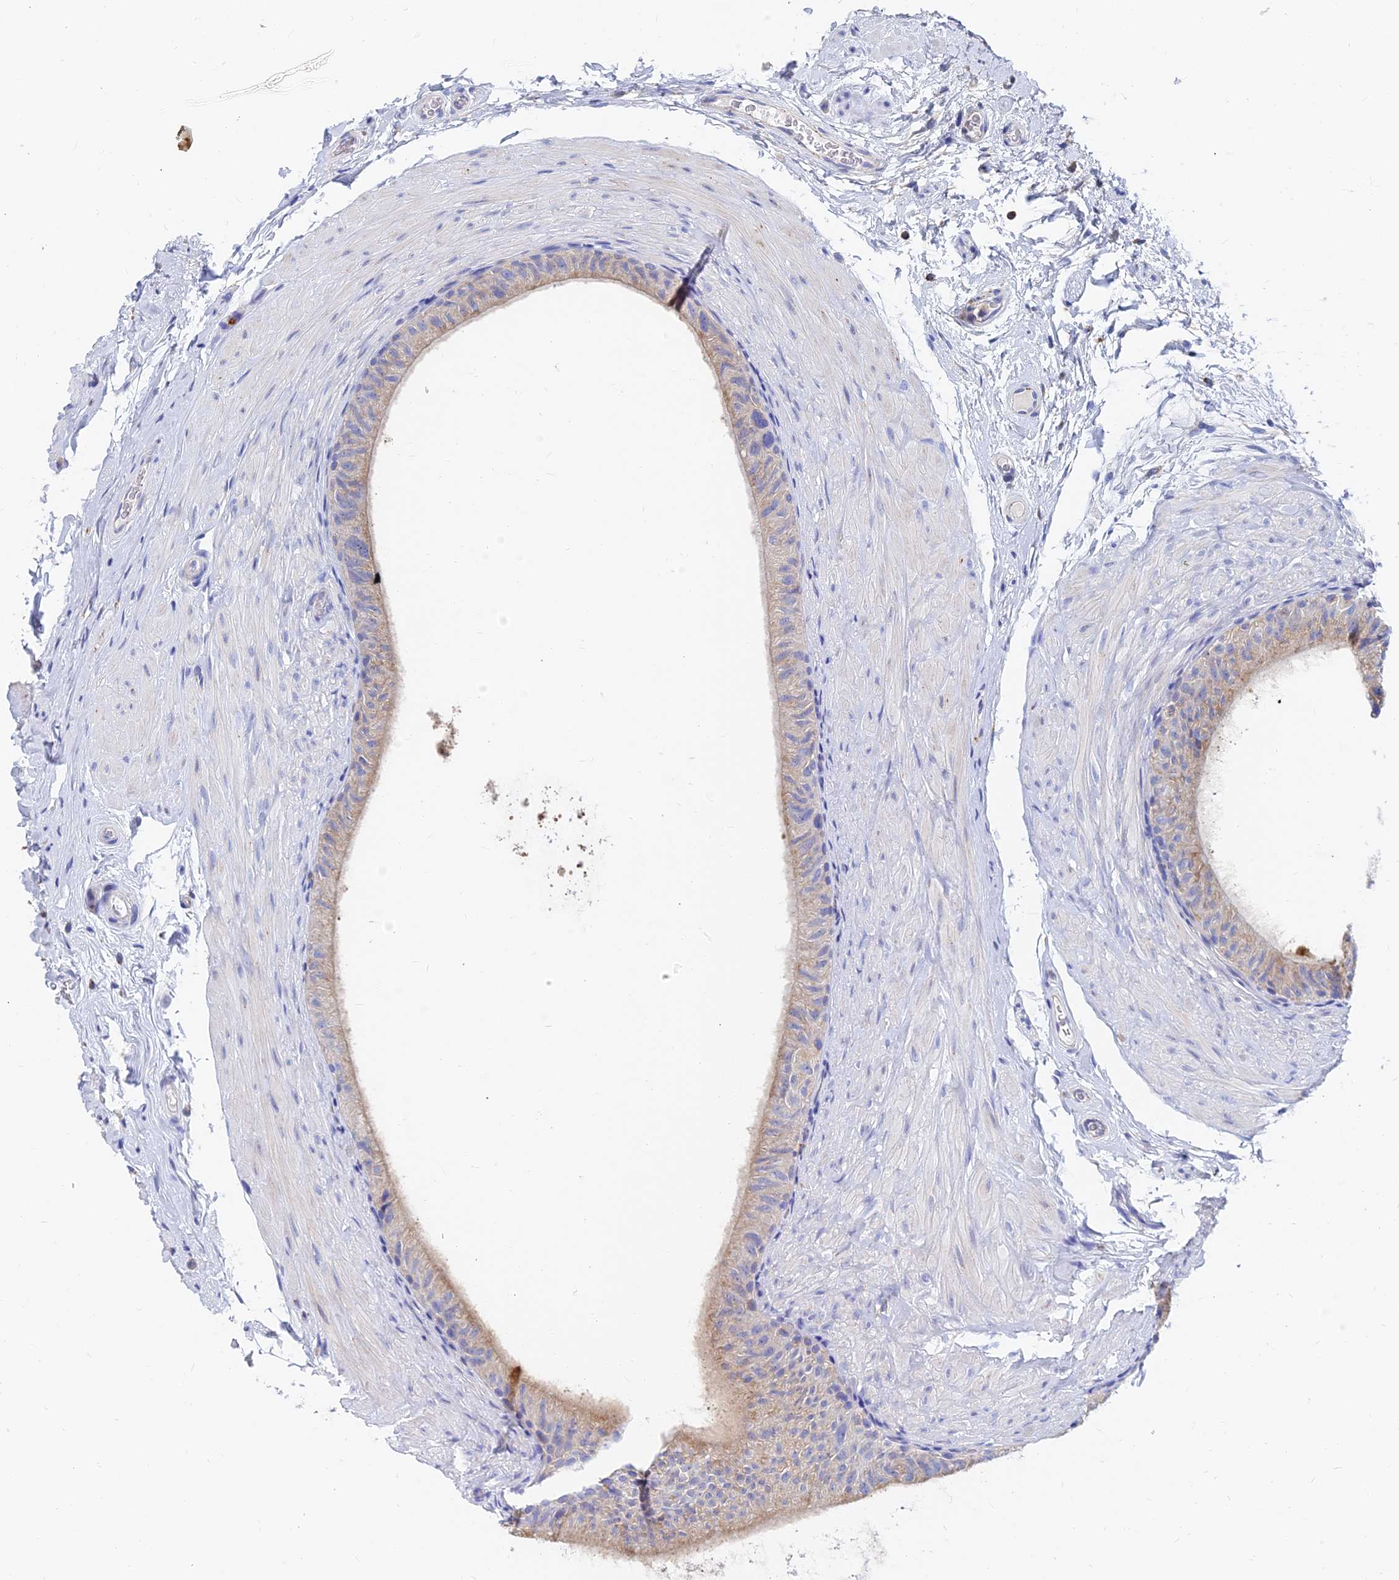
{"staining": {"intensity": "weak", "quantity": "25%-75%", "location": "cytoplasmic/membranous"}, "tissue": "epididymis", "cell_type": "Glandular cells", "image_type": "normal", "snomed": [{"axis": "morphology", "description": "Normal tissue, NOS"}, {"axis": "topography", "description": "Epididymis"}], "caption": "About 25%-75% of glandular cells in normal epididymis exhibit weak cytoplasmic/membranous protein positivity as visualized by brown immunohistochemical staining.", "gene": "SPNS1", "patient": {"sex": "male", "age": 49}}